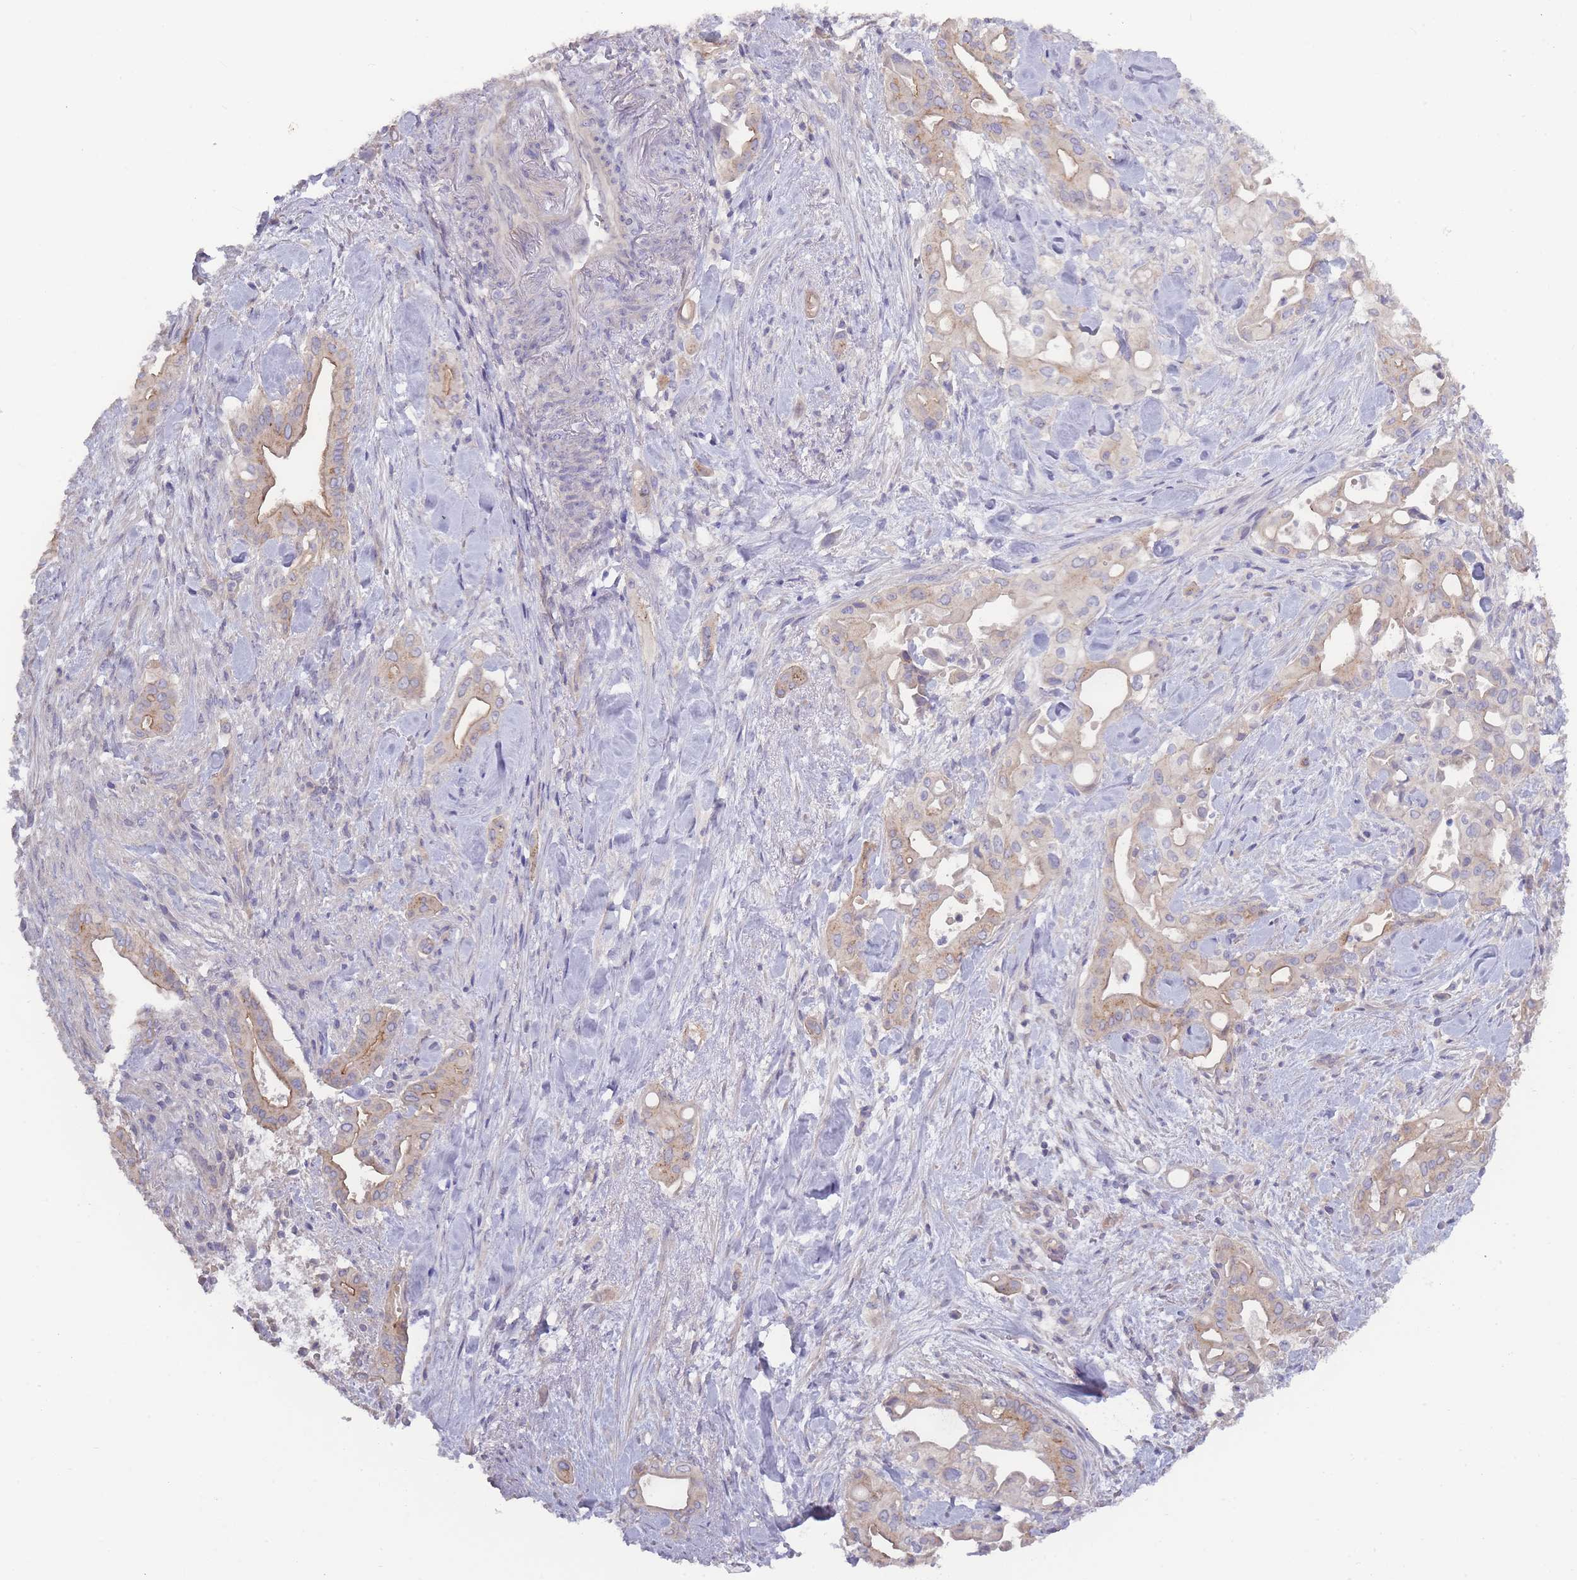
{"staining": {"intensity": "moderate", "quantity": "<25%", "location": "cytoplasmic/membranous"}, "tissue": "liver cancer", "cell_type": "Tumor cells", "image_type": "cancer", "snomed": [{"axis": "morphology", "description": "Cholangiocarcinoma"}, {"axis": "topography", "description": "Liver"}], "caption": "Immunohistochemical staining of cholangiocarcinoma (liver) exhibits low levels of moderate cytoplasmic/membranous staining in about <25% of tumor cells.", "gene": "SPHKAP", "patient": {"sex": "female", "age": 68}}